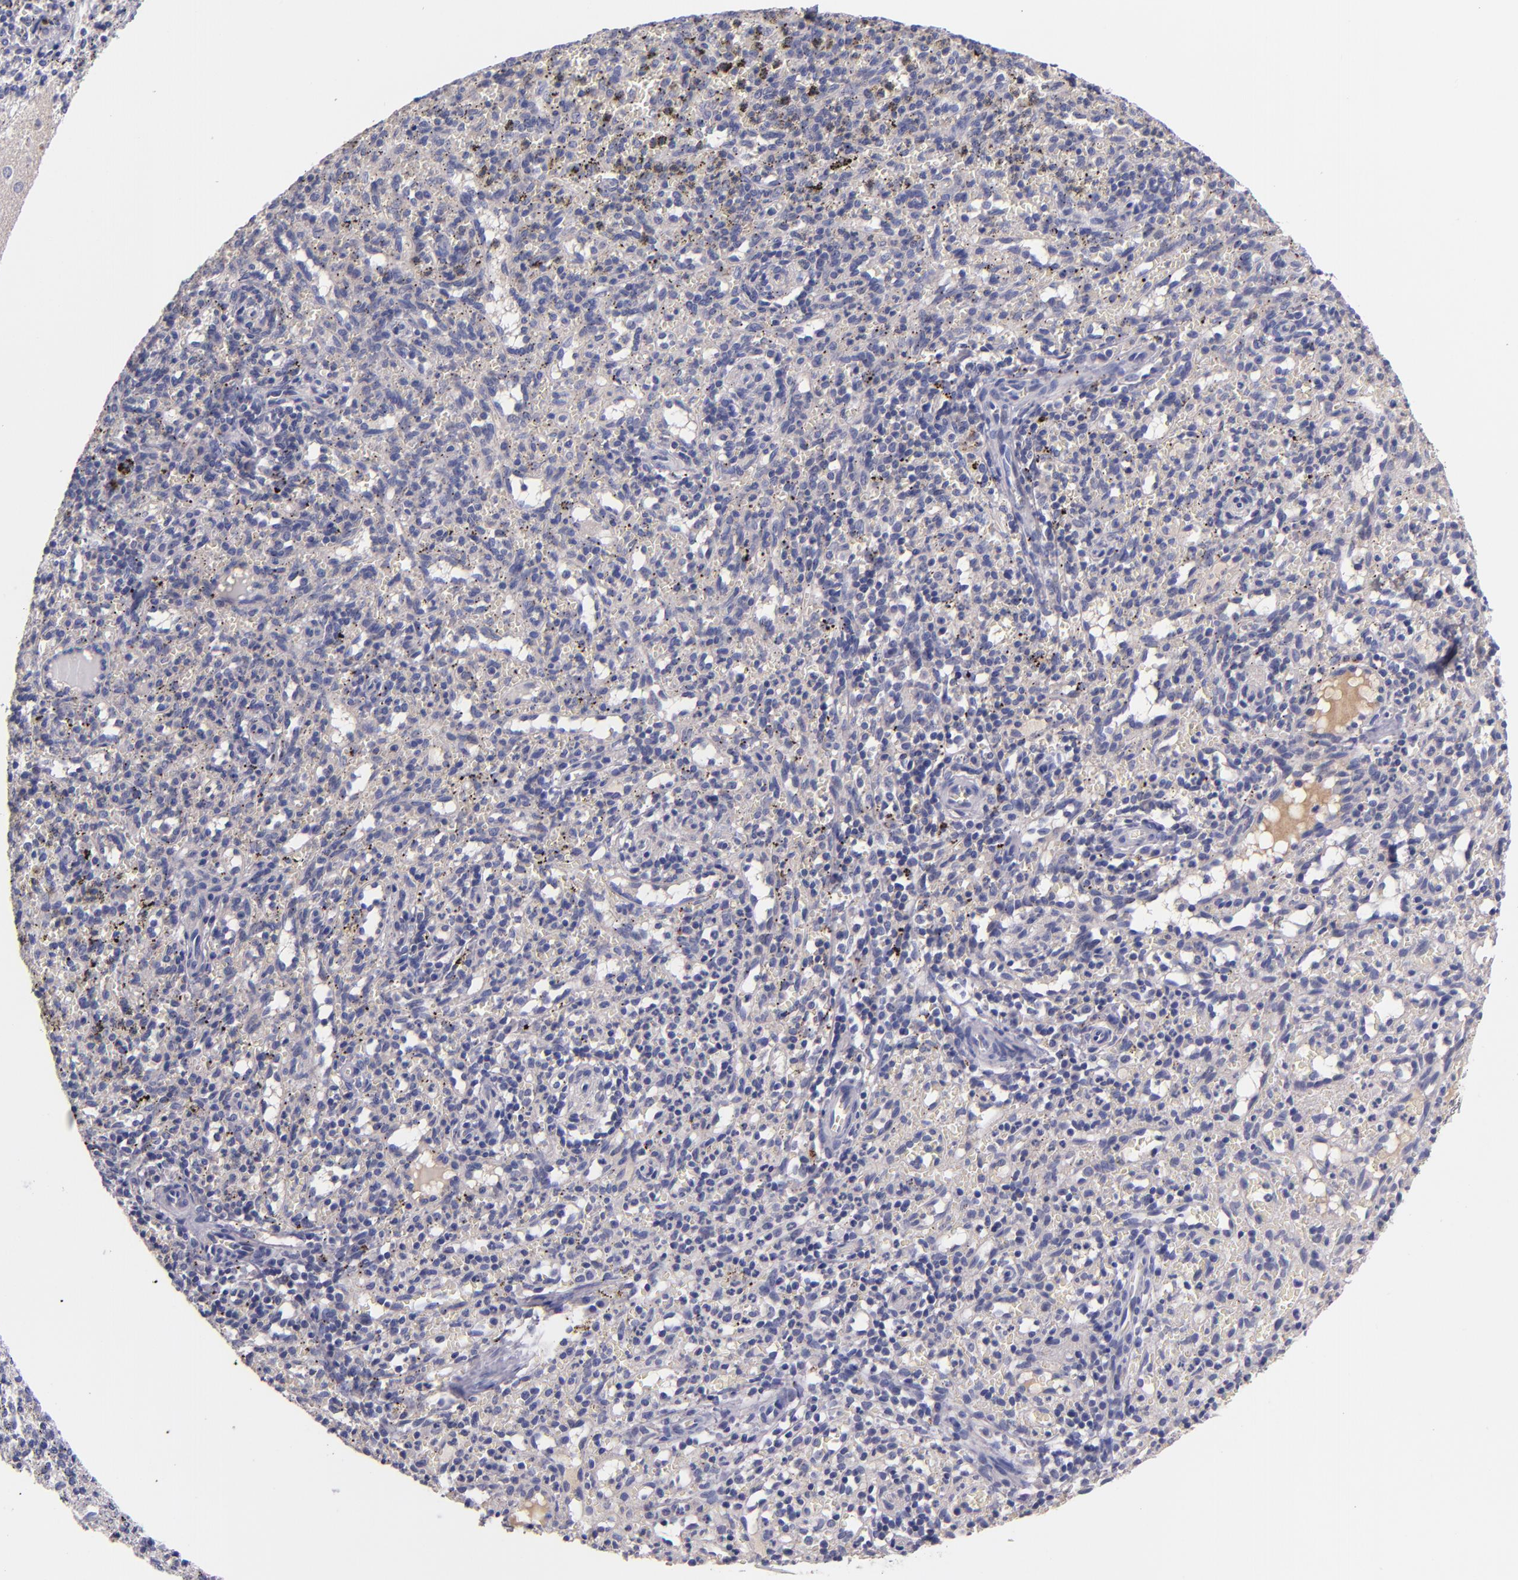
{"staining": {"intensity": "negative", "quantity": "none", "location": "none"}, "tissue": "spleen", "cell_type": "Cells in red pulp", "image_type": "normal", "snomed": [{"axis": "morphology", "description": "Normal tissue, NOS"}, {"axis": "topography", "description": "Spleen"}], "caption": "The histopathology image displays no staining of cells in red pulp in unremarkable spleen. (Stains: DAB immunohistochemistry with hematoxylin counter stain, Microscopy: brightfield microscopy at high magnification).", "gene": "RBP4", "patient": {"sex": "female", "age": 10}}